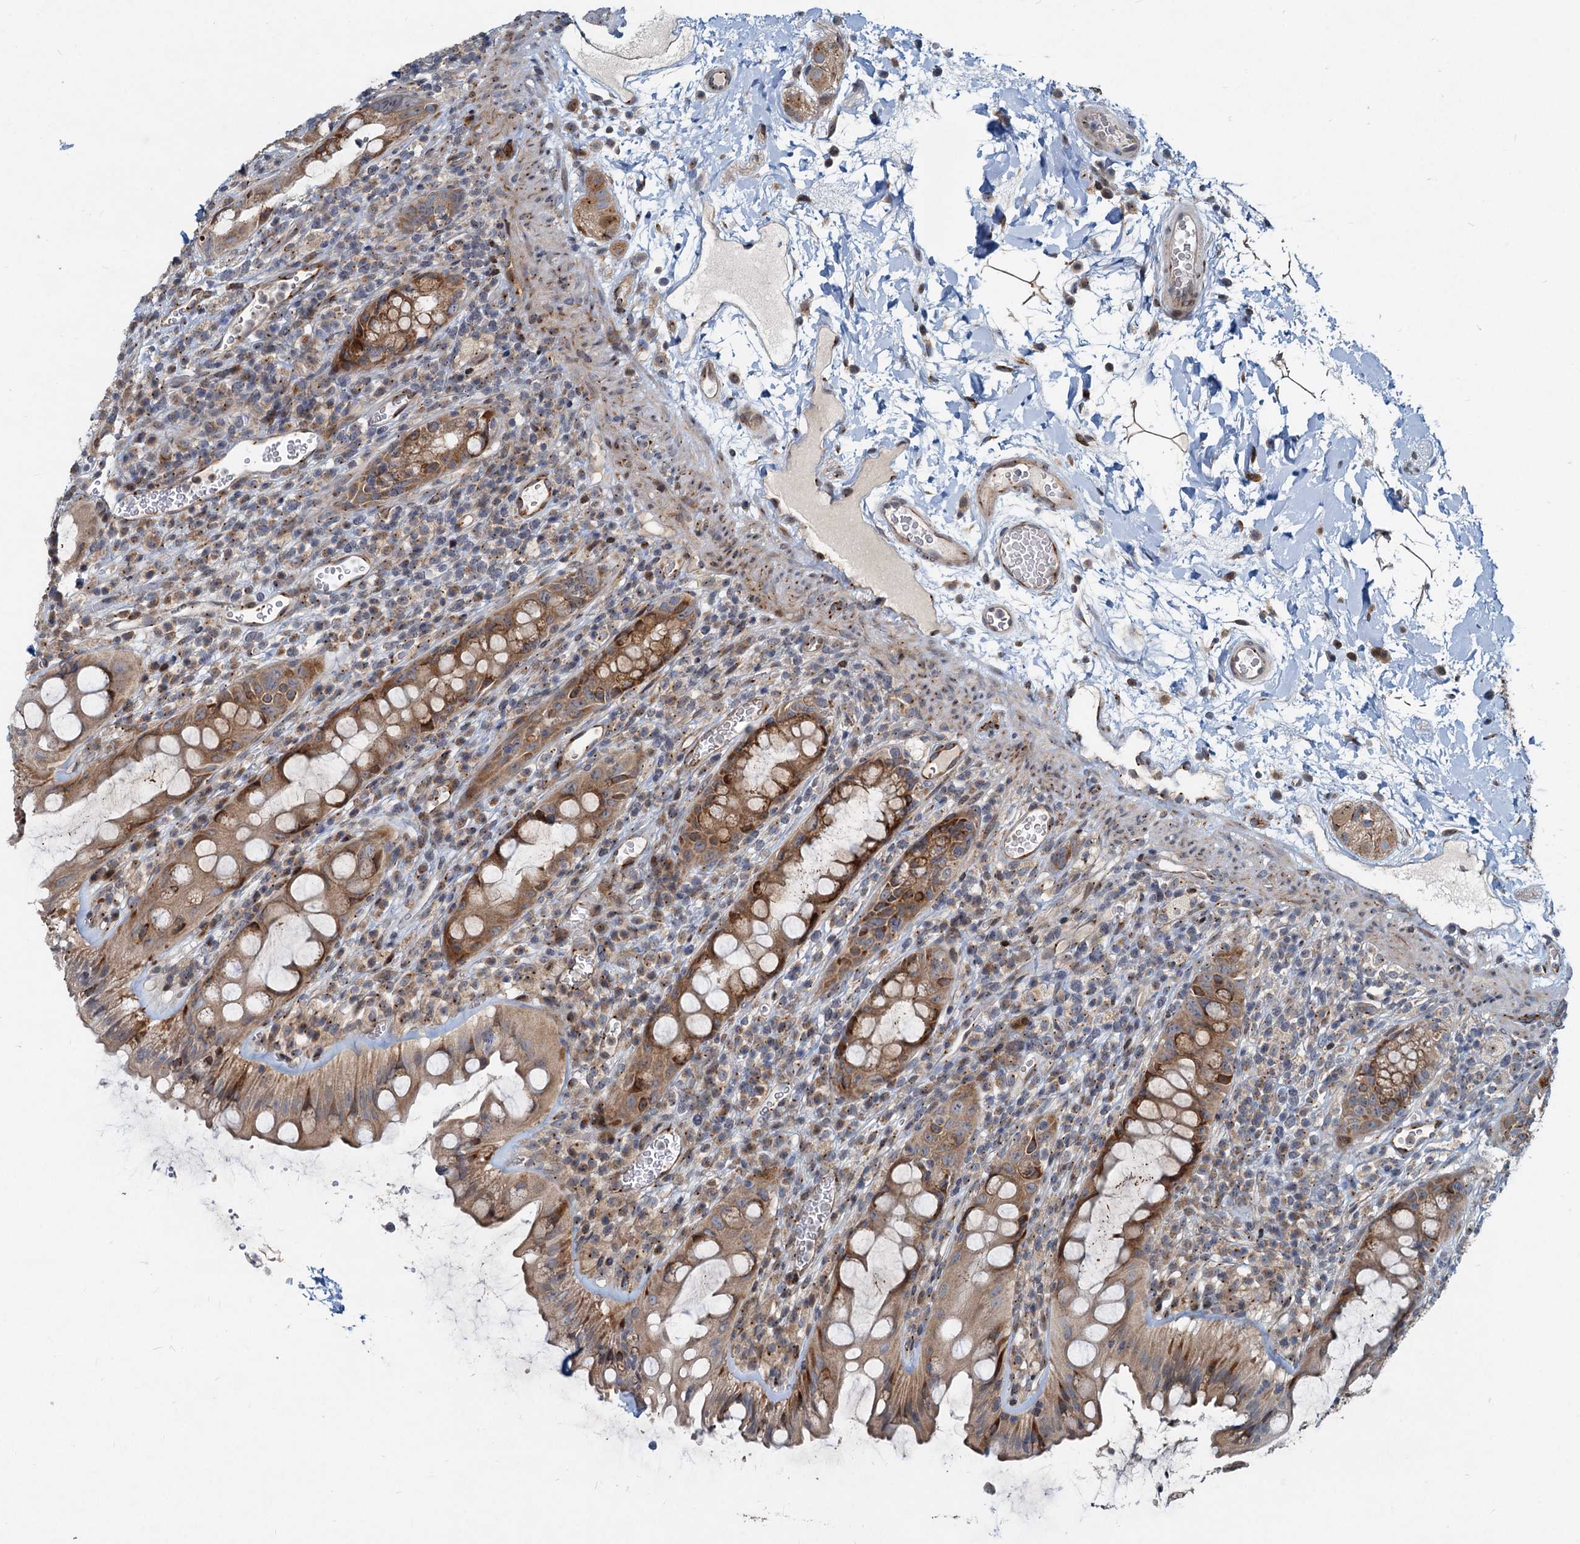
{"staining": {"intensity": "moderate", "quantity": ">75%", "location": "cytoplasmic/membranous"}, "tissue": "rectum", "cell_type": "Glandular cells", "image_type": "normal", "snomed": [{"axis": "morphology", "description": "Normal tissue, NOS"}, {"axis": "topography", "description": "Rectum"}], "caption": "Protein expression by IHC displays moderate cytoplasmic/membranous expression in about >75% of glandular cells in normal rectum.", "gene": "CEP68", "patient": {"sex": "female", "age": 57}}